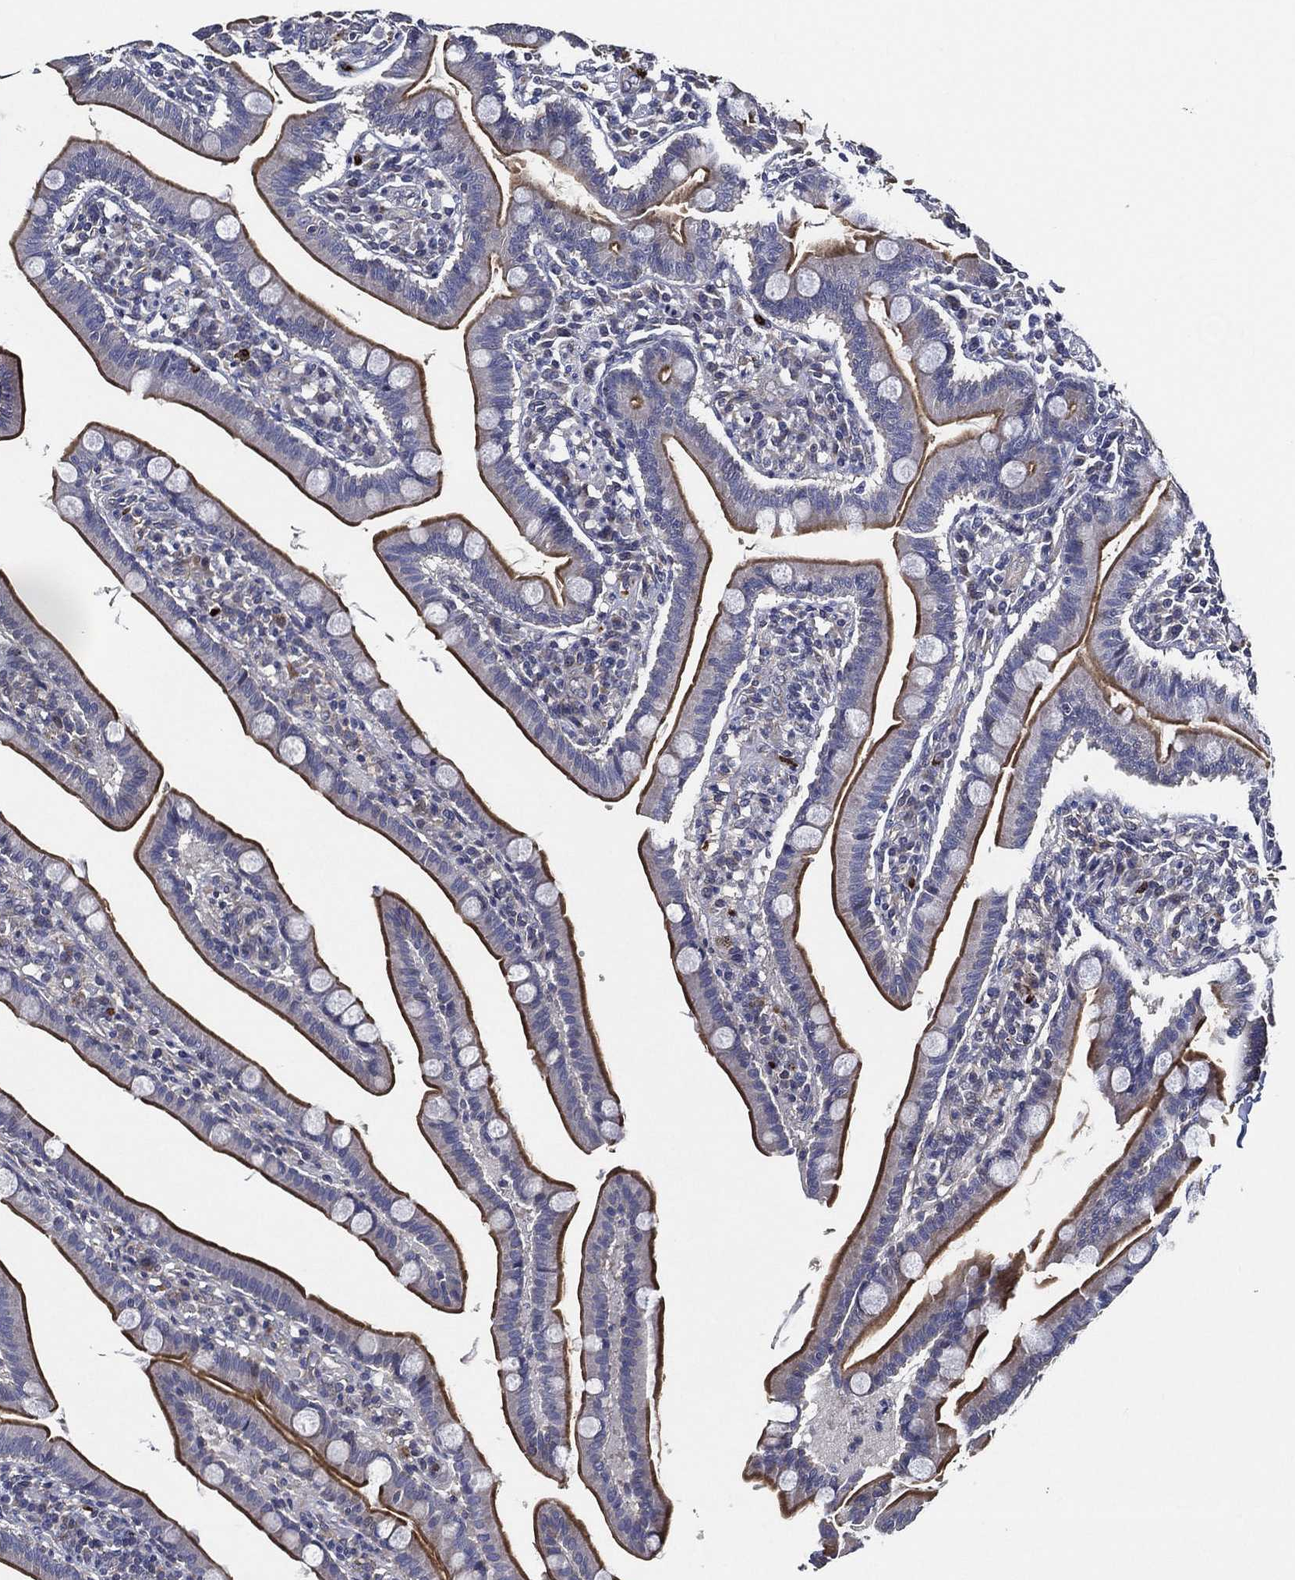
{"staining": {"intensity": "strong", "quantity": "25%-75%", "location": "cytoplasmic/membranous,nuclear"}, "tissue": "small intestine", "cell_type": "Glandular cells", "image_type": "normal", "snomed": [{"axis": "morphology", "description": "Normal tissue, NOS"}, {"axis": "topography", "description": "Small intestine"}], "caption": "Small intestine stained with DAB (3,3'-diaminobenzidine) immunohistochemistry (IHC) displays high levels of strong cytoplasmic/membranous,nuclear expression in about 25%-75% of glandular cells. Immunohistochemistry (ihc) stains the protein in brown and the nuclei are stained blue.", "gene": "KIF20B", "patient": {"sex": "male", "age": 66}}